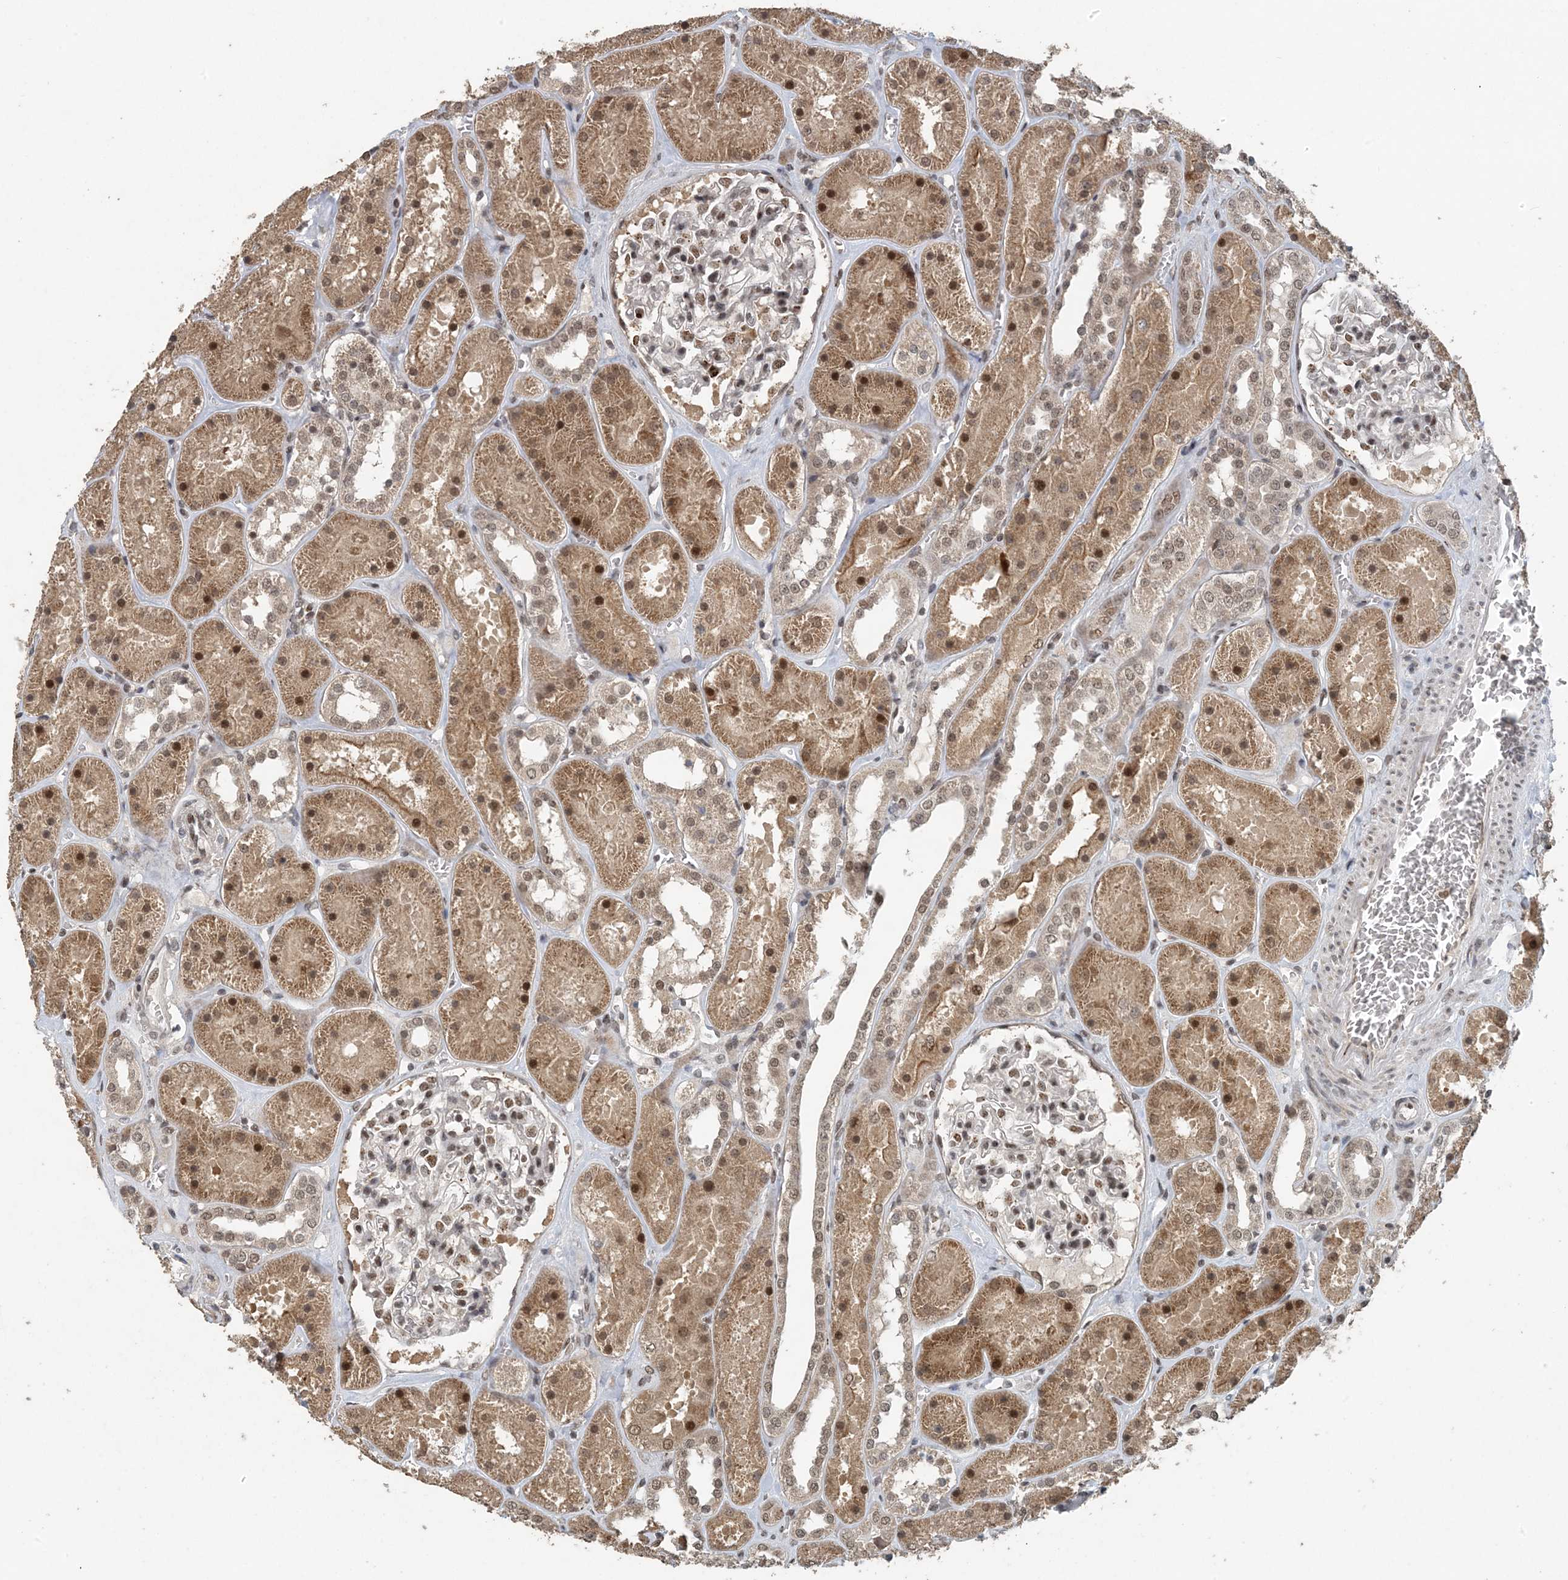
{"staining": {"intensity": "moderate", "quantity": "<25%", "location": "nuclear"}, "tissue": "kidney", "cell_type": "Cells in glomeruli", "image_type": "normal", "snomed": [{"axis": "morphology", "description": "Normal tissue, NOS"}, {"axis": "topography", "description": "Kidney"}], "caption": "Immunohistochemistry (IHC) of benign kidney shows low levels of moderate nuclear staining in approximately <25% of cells in glomeruli. The staining is performed using DAB brown chromogen to label protein expression. The nuclei are counter-stained blue using hematoxylin.", "gene": "MBD2", "patient": {"sex": "female", "age": 41}}